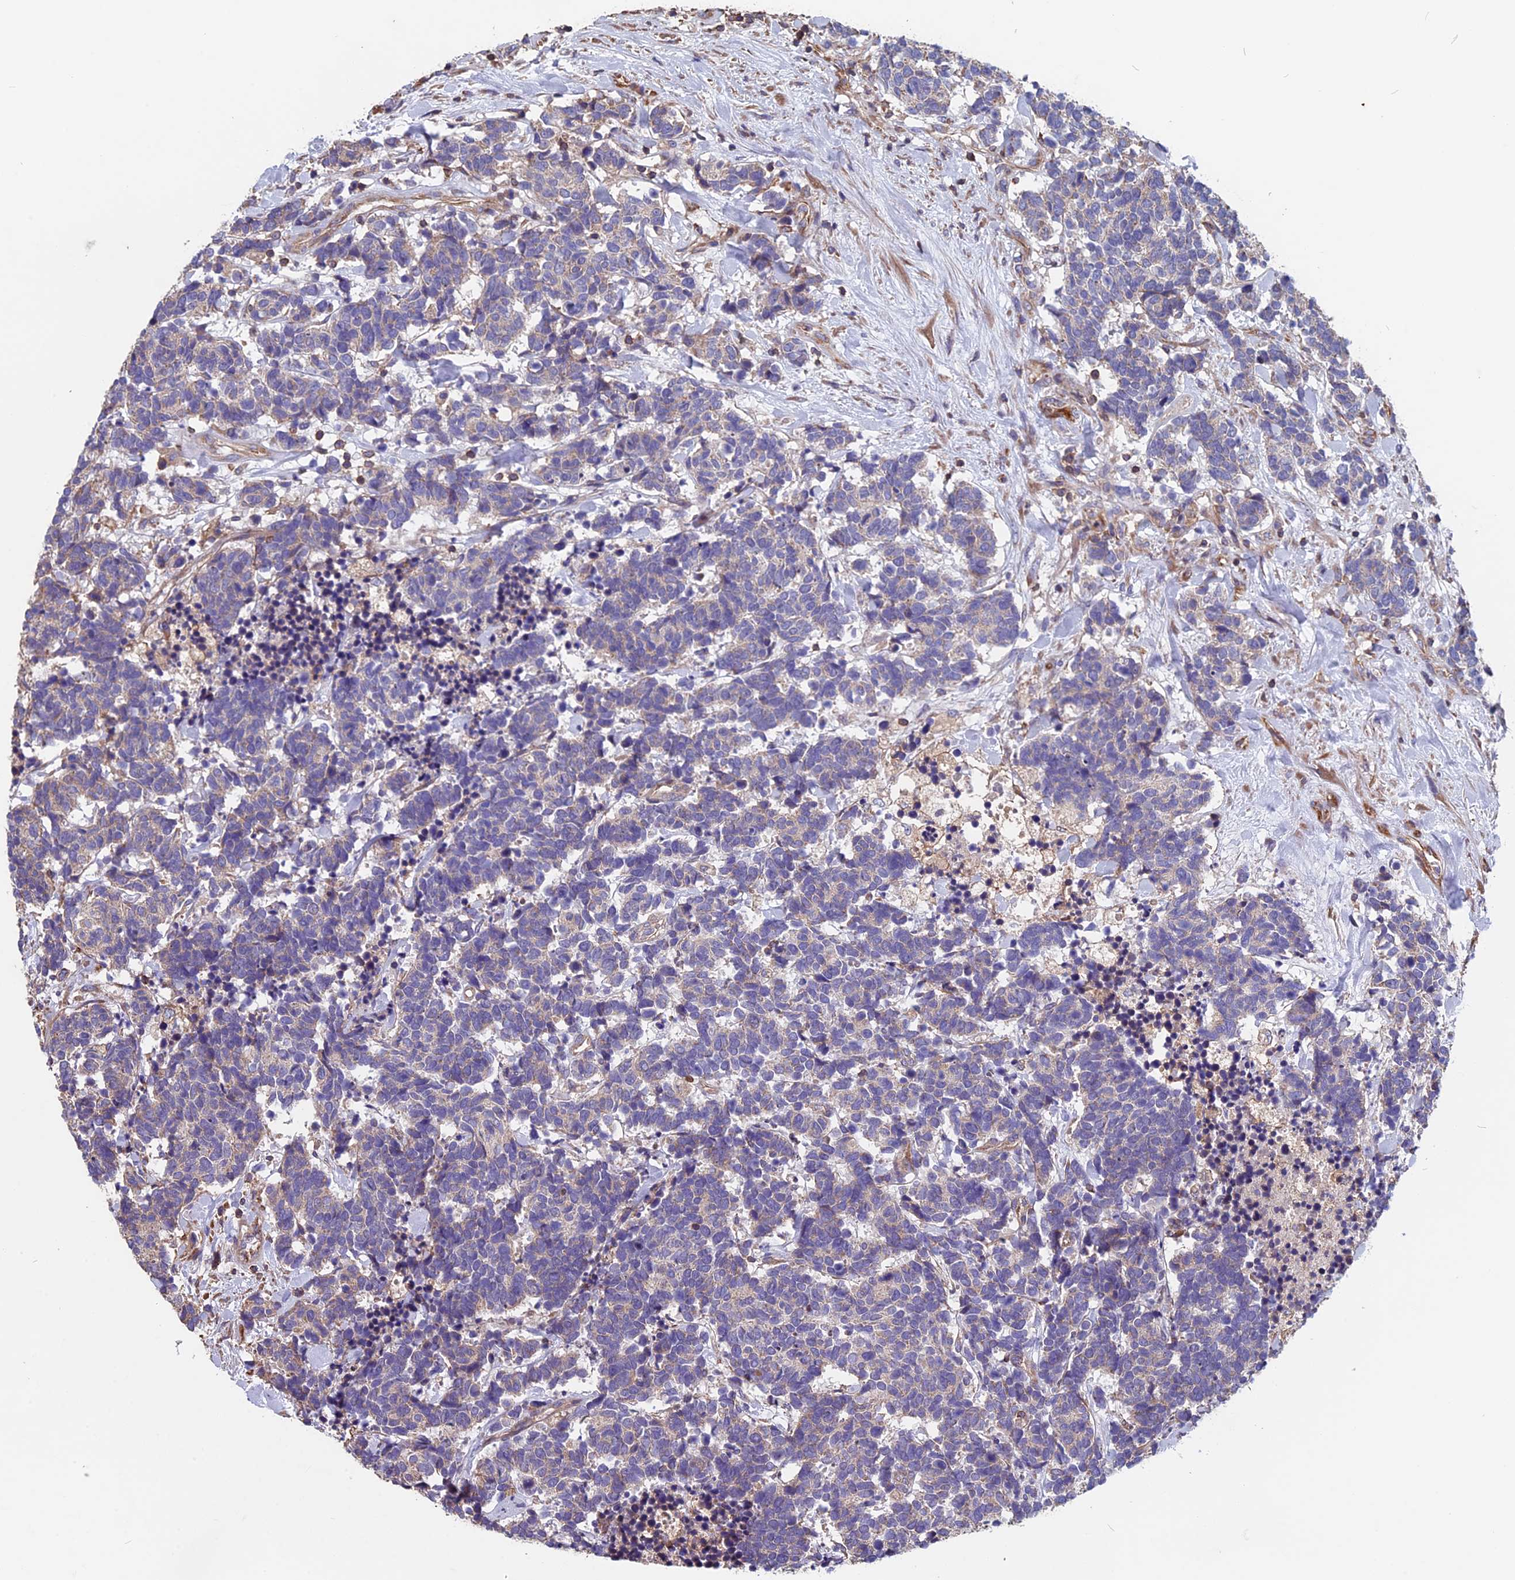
{"staining": {"intensity": "weak", "quantity": "<25%", "location": "cytoplasmic/membranous"}, "tissue": "carcinoid", "cell_type": "Tumor cells", "image_type": "cancer", "snomed": [{"axis": "morphology", "description": "Carcinoma, NOS"}, {"axis": "morphology", "description": "Carcinoid, malignant, NOS"}, {"axis": "topography", "description": "Prostate"}], "caption": "This is a histopathology image of immunohistochemistry (IHC) staining of malignant carcinoid, which shows no staining in tumor cells.", "gene": "CCDC153", "patient": {"sex": "male", "age": 57}}